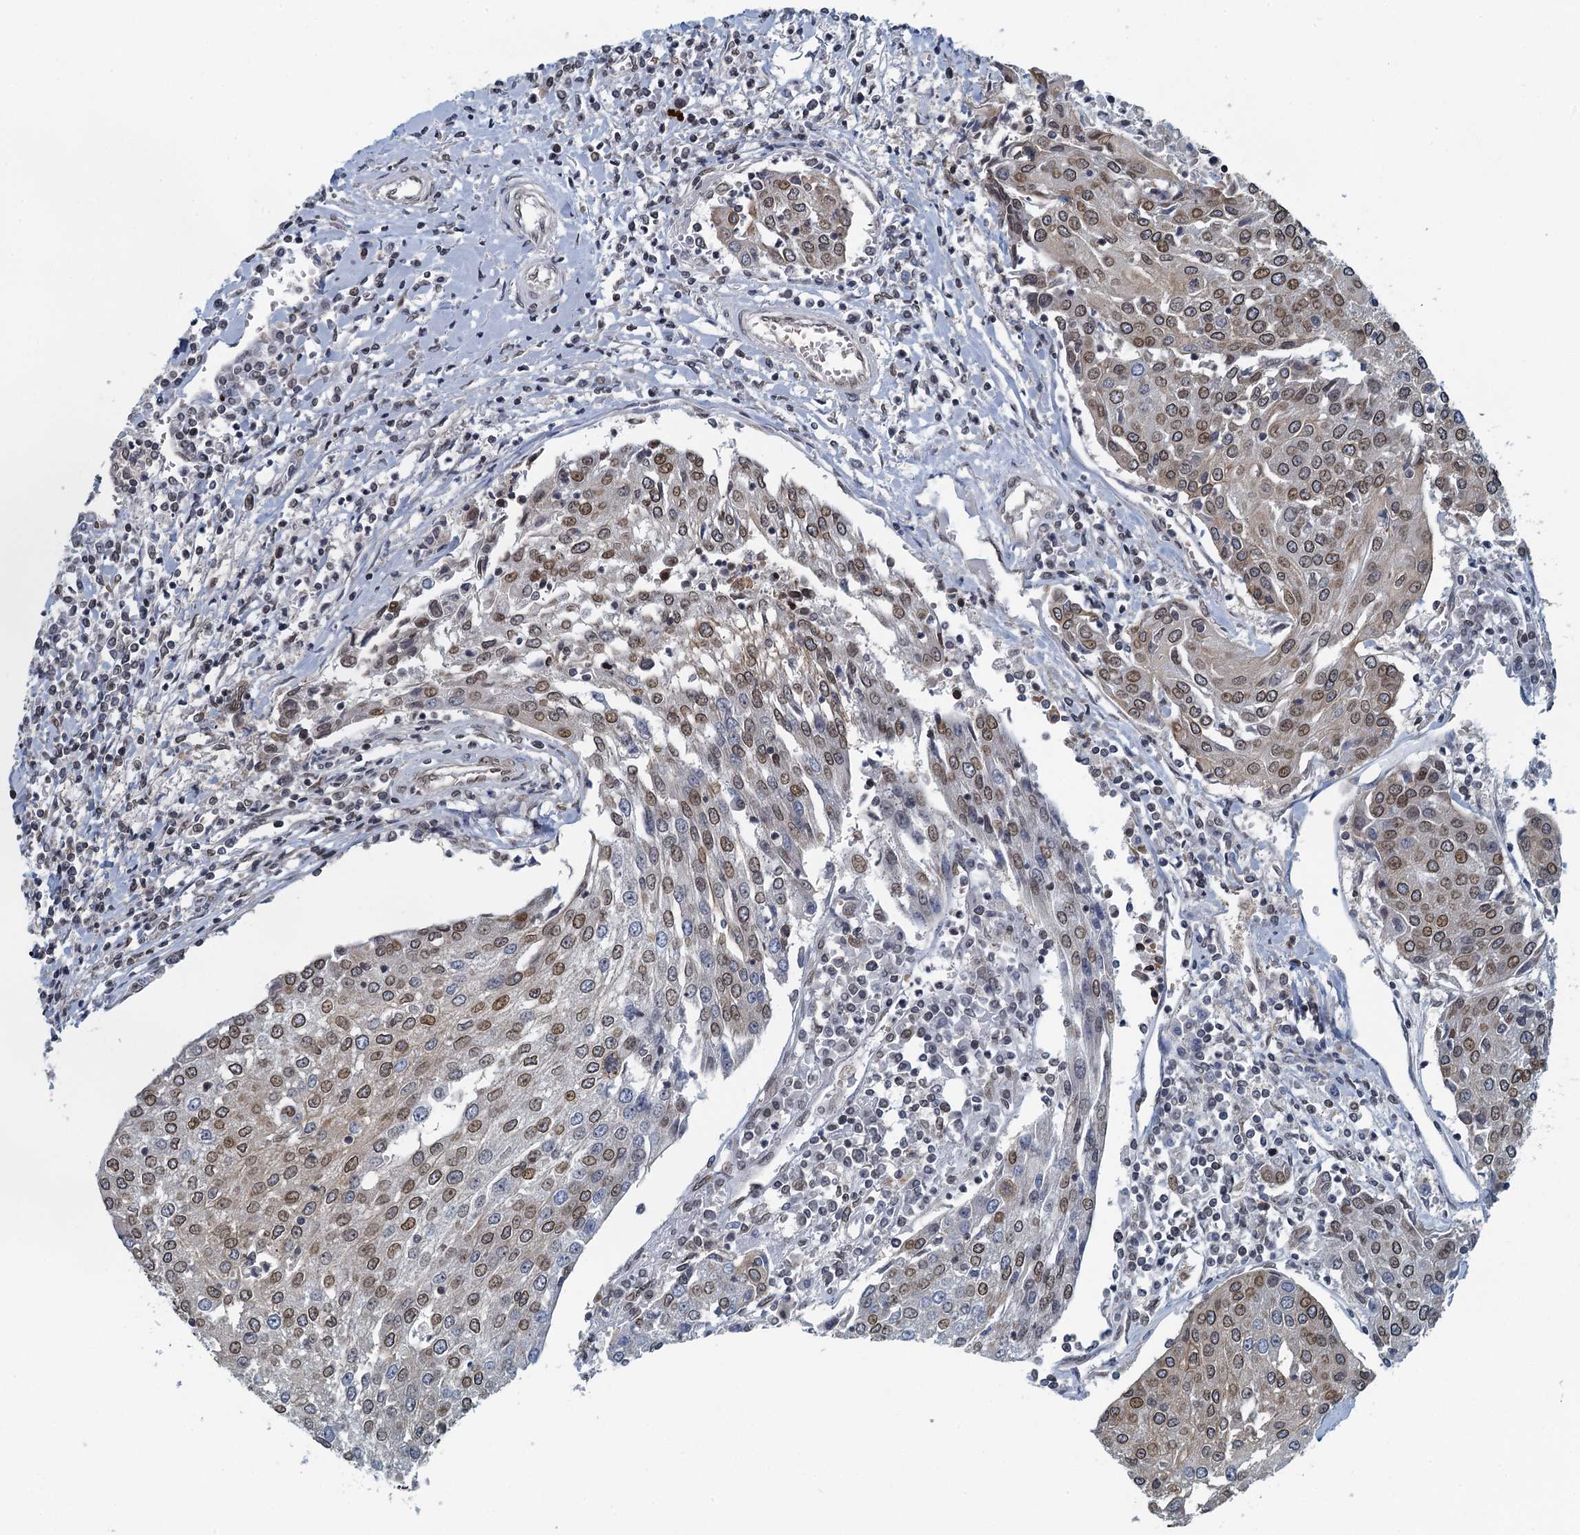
{"staining": {"intensity": "moderate", "quantity": ">75%", "location": "cytoplasmic/membranous,nuclear"}, "tissue": "urothelial cancer", "cell_type": "Tumor cells", "image_type": "cancer", "snomed": [{"axis": "morphology", "description": "Urothelial carcinoma, High grade"}, {"axis": "topography", "description": "Urinary bladder"}], "caption": "Immunohistochemistry (IHC) (DAB (3,3'-diaminobenzidine)) staining of human urothelial carcinoma (high-grade) demonstrates moderate cytoplasmic/membranous and nuclear protein positivity in about >75% of tumor cells.", "gene": "CCDC34", "patient": {"sex": "female", "age": 85}}